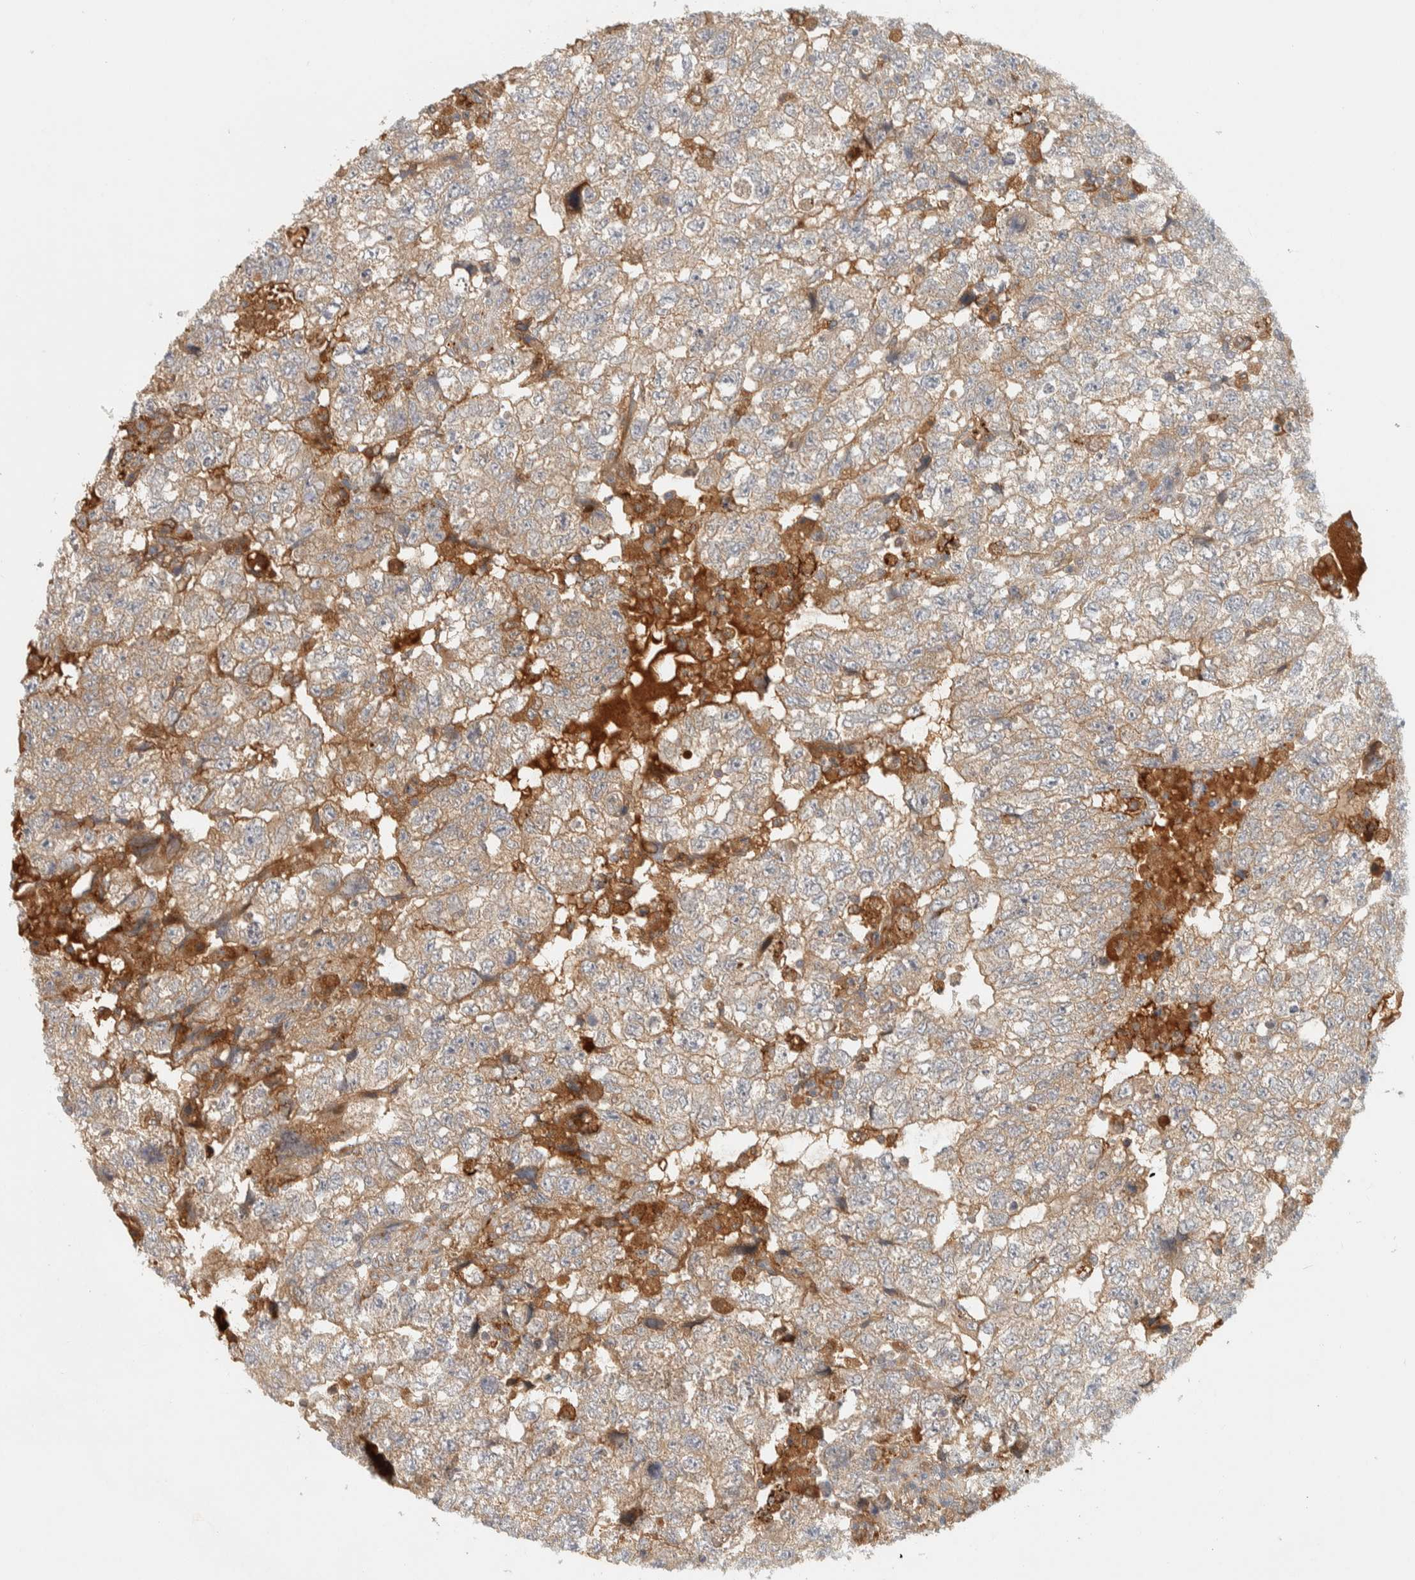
{"staining": {"intensity": "weak", "quantity": ">75%", "location": "cytoplasmic/membranous"}, "tissue": "testis cancer", "cell_type": "Tumor cells", "image_type": "cancer", "snomed": [{"axis": "morphology", "description": "Carcinoma, Embryonal, NOS"}, {"axis": "topography", "description": "Testis"}], "caption": "A low amount of weak cytoplasmic/membranous staining is seen in approximately >75% of tumor cells in testis cancer (embryonal carcinoma) tissue.", "gene": "FAM167A", "patient": {"sex": "male", "age": 36}}